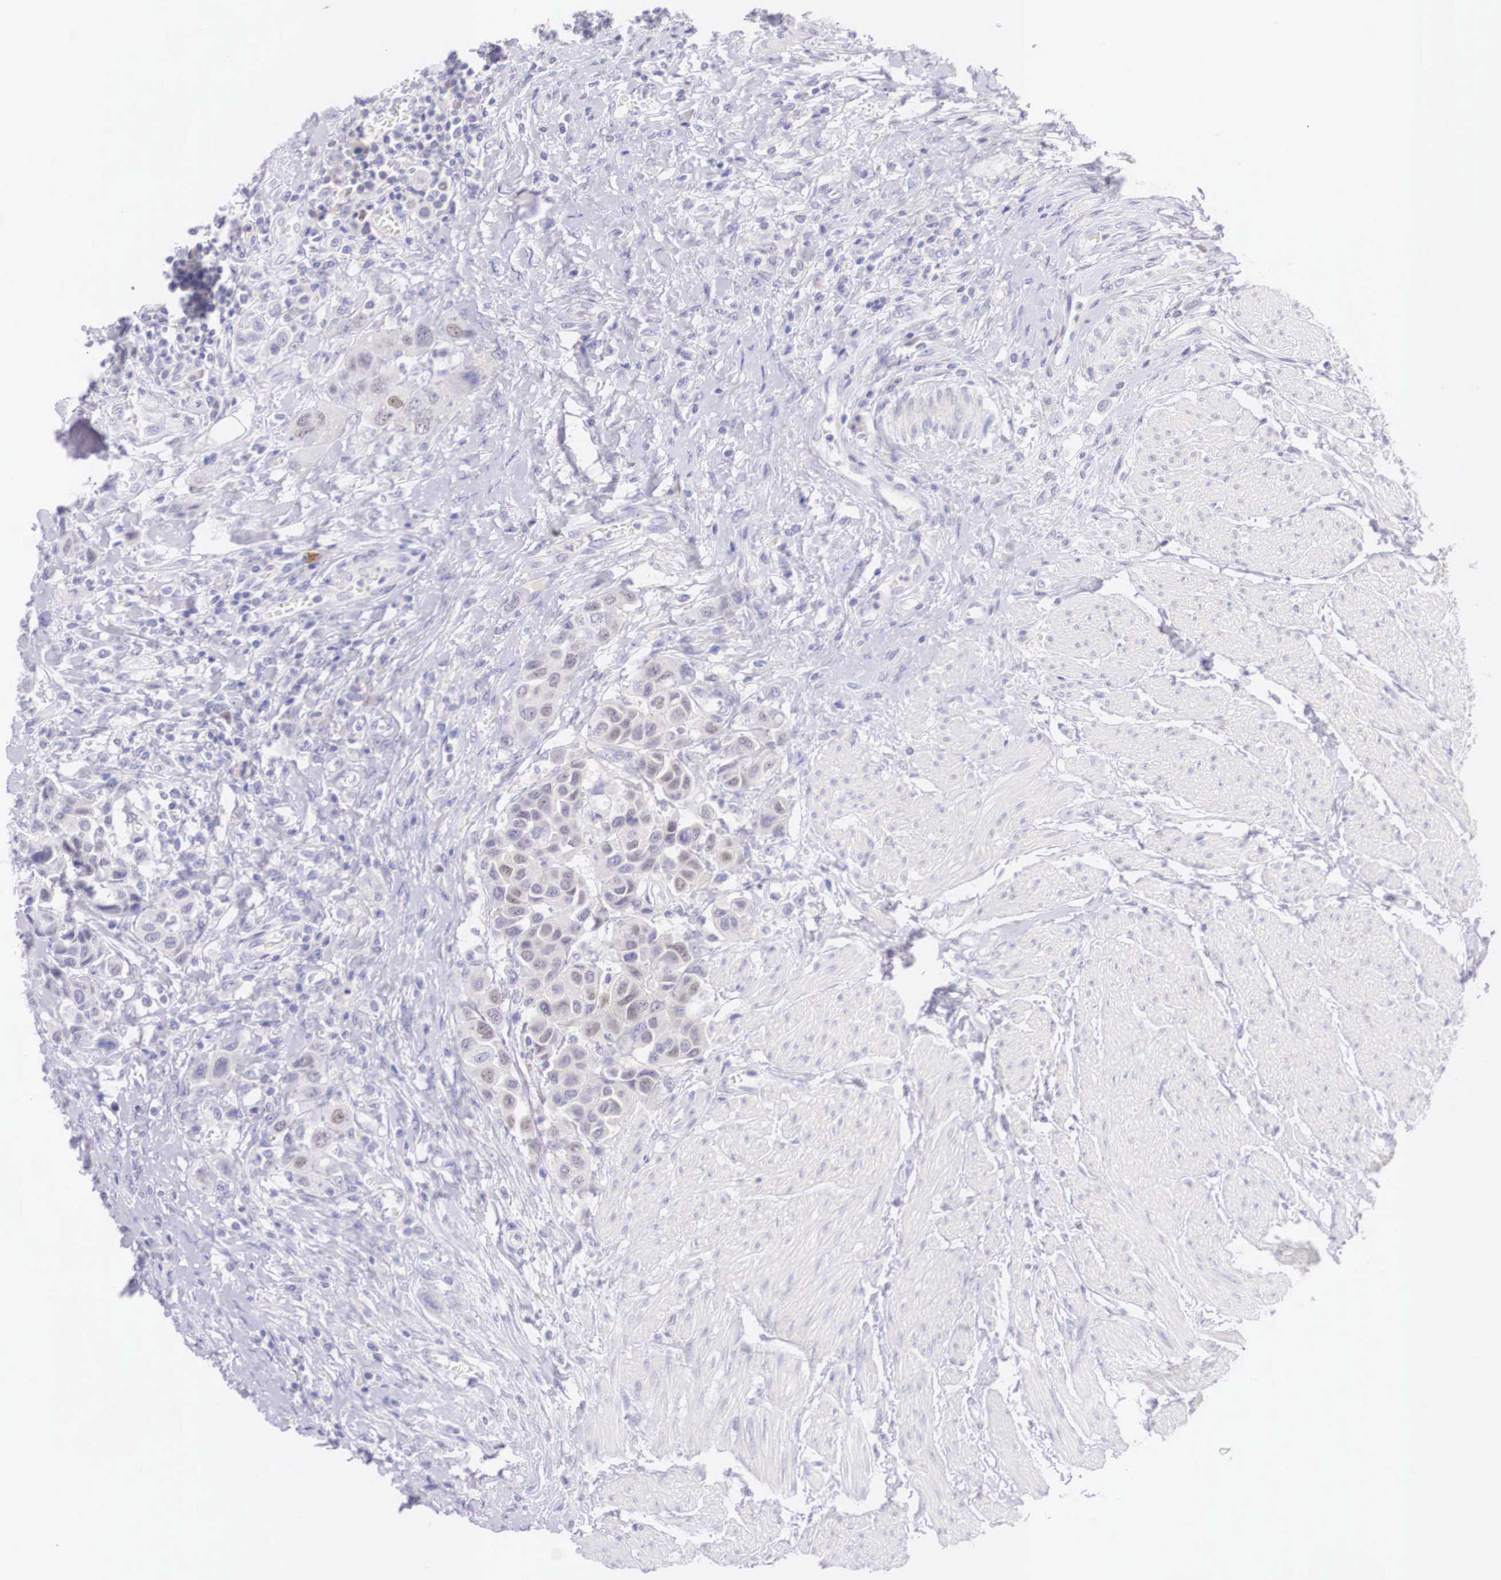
{"staining": {"intensity": "negative", "quantity": "none", "location": "none"}, "tissue": "urothelial cancer", "cell_type": "Tumor cells", "image_type": "cancer", "snomed": [{"axis": "morphology", "description": "Urothelial carcinoma, High grade"}, {"axis": "topography", "description": "Urinary bladder"}], "caption": "Tumor cells show no significant positivity in urothelial carcinoma (high-grade).", "gene": "BCL6", "patient": {"sex": "male", "age": 50}}